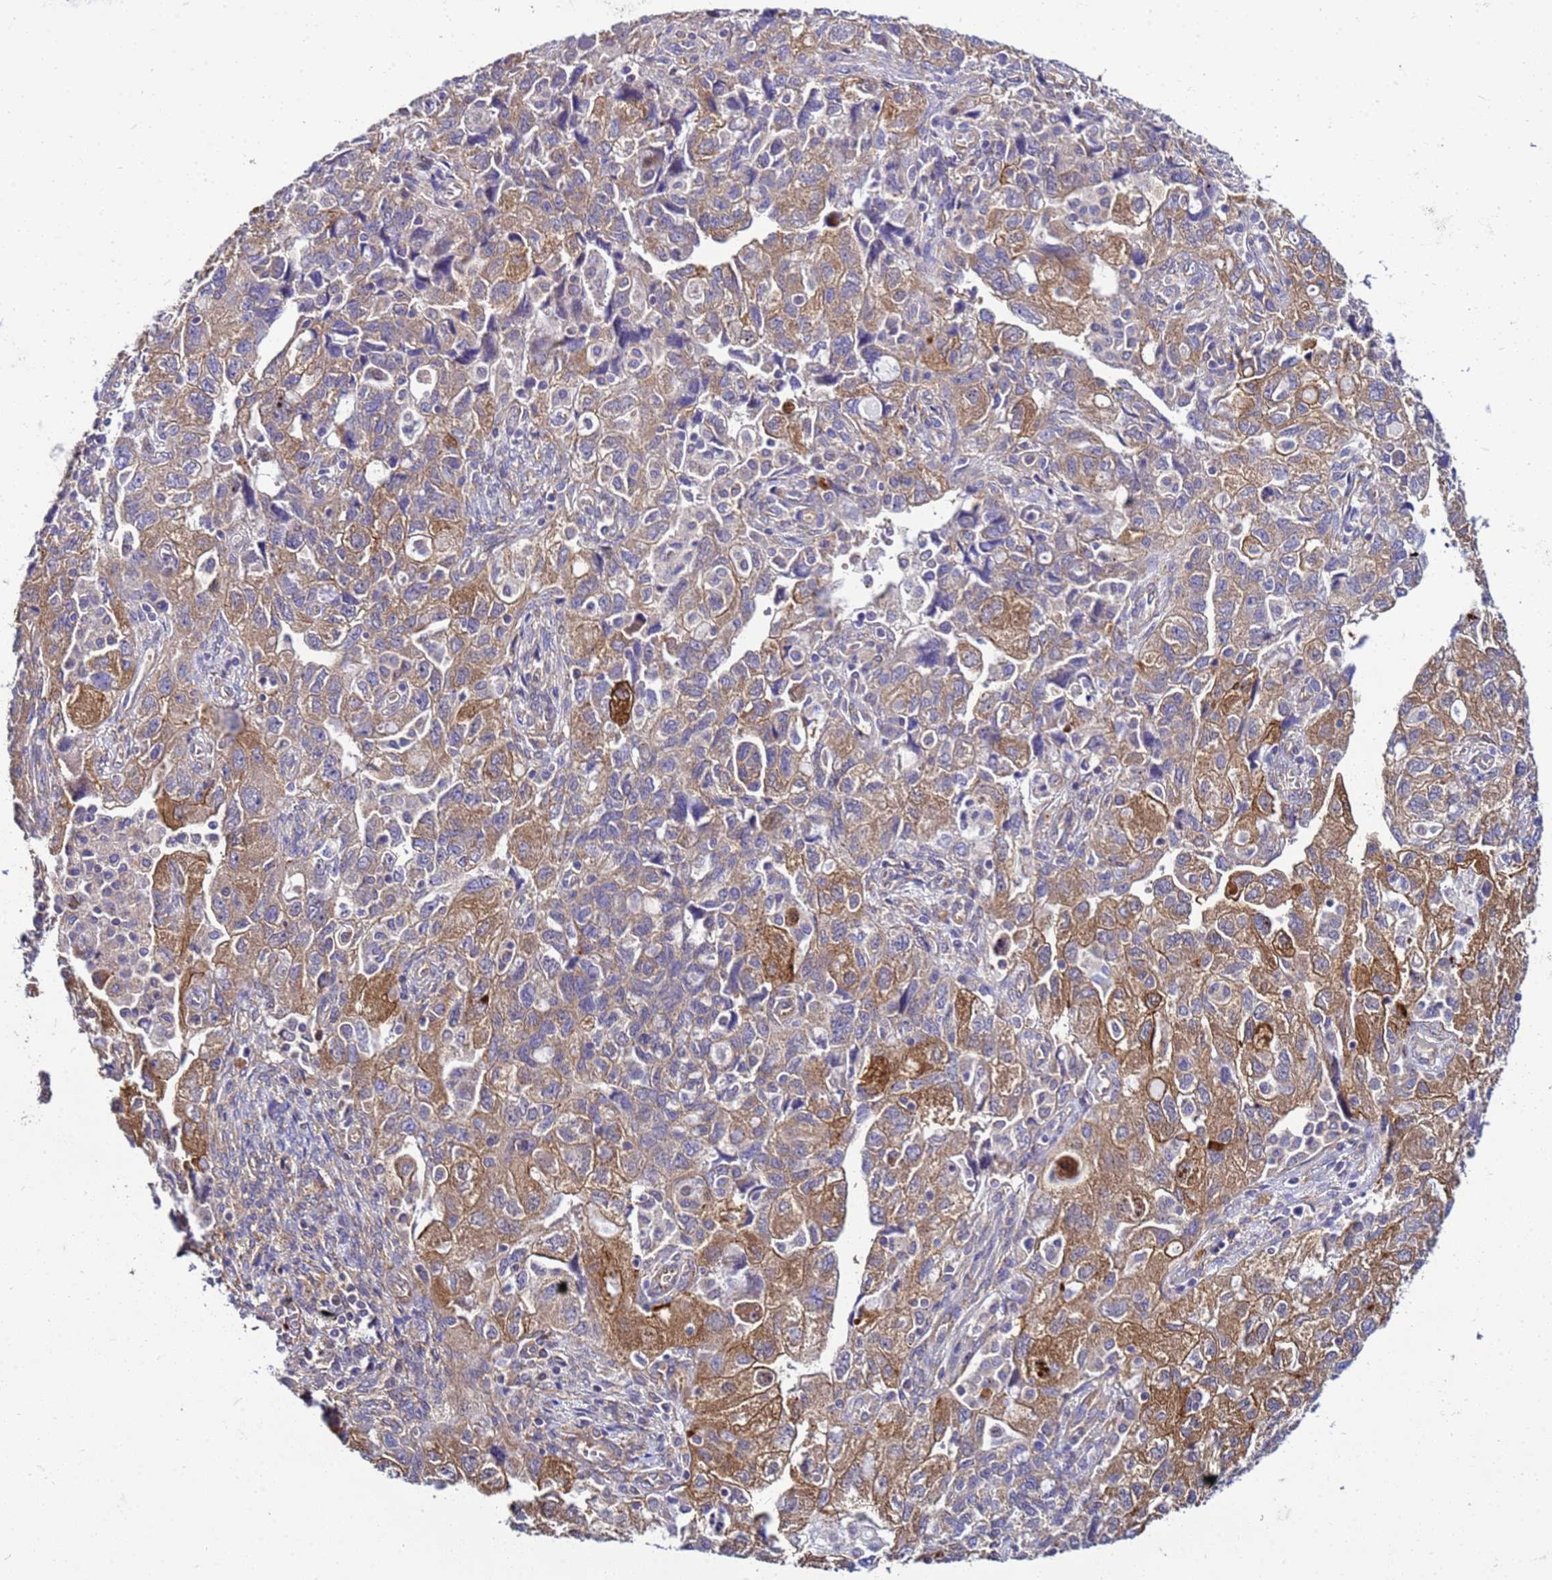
{"staining": {"intensity": "moderate", "quantity": ">75%", "location": "cytoplasmic/membranous"}, "tissue": "ovarian cancer", "cell_type": "Tumor cells", "image_type": "cancer", "snomed": [{"axis": "morphology", "description": "Carcinoma, NOS"}, {"axis": "morphology", "description": "Cystadenocarcinoma, serous, NOS"}, {"axis": "topography", "description": "Ovary"}], "caption": "Protein analysis of carcinoma (ovarian) tissue demonstrates moderate cytoplasmic/membranous staining in approximately >75% of tumor cells.", "gene": "PKD1", "patient": {"sex": "female", "age": 69}}